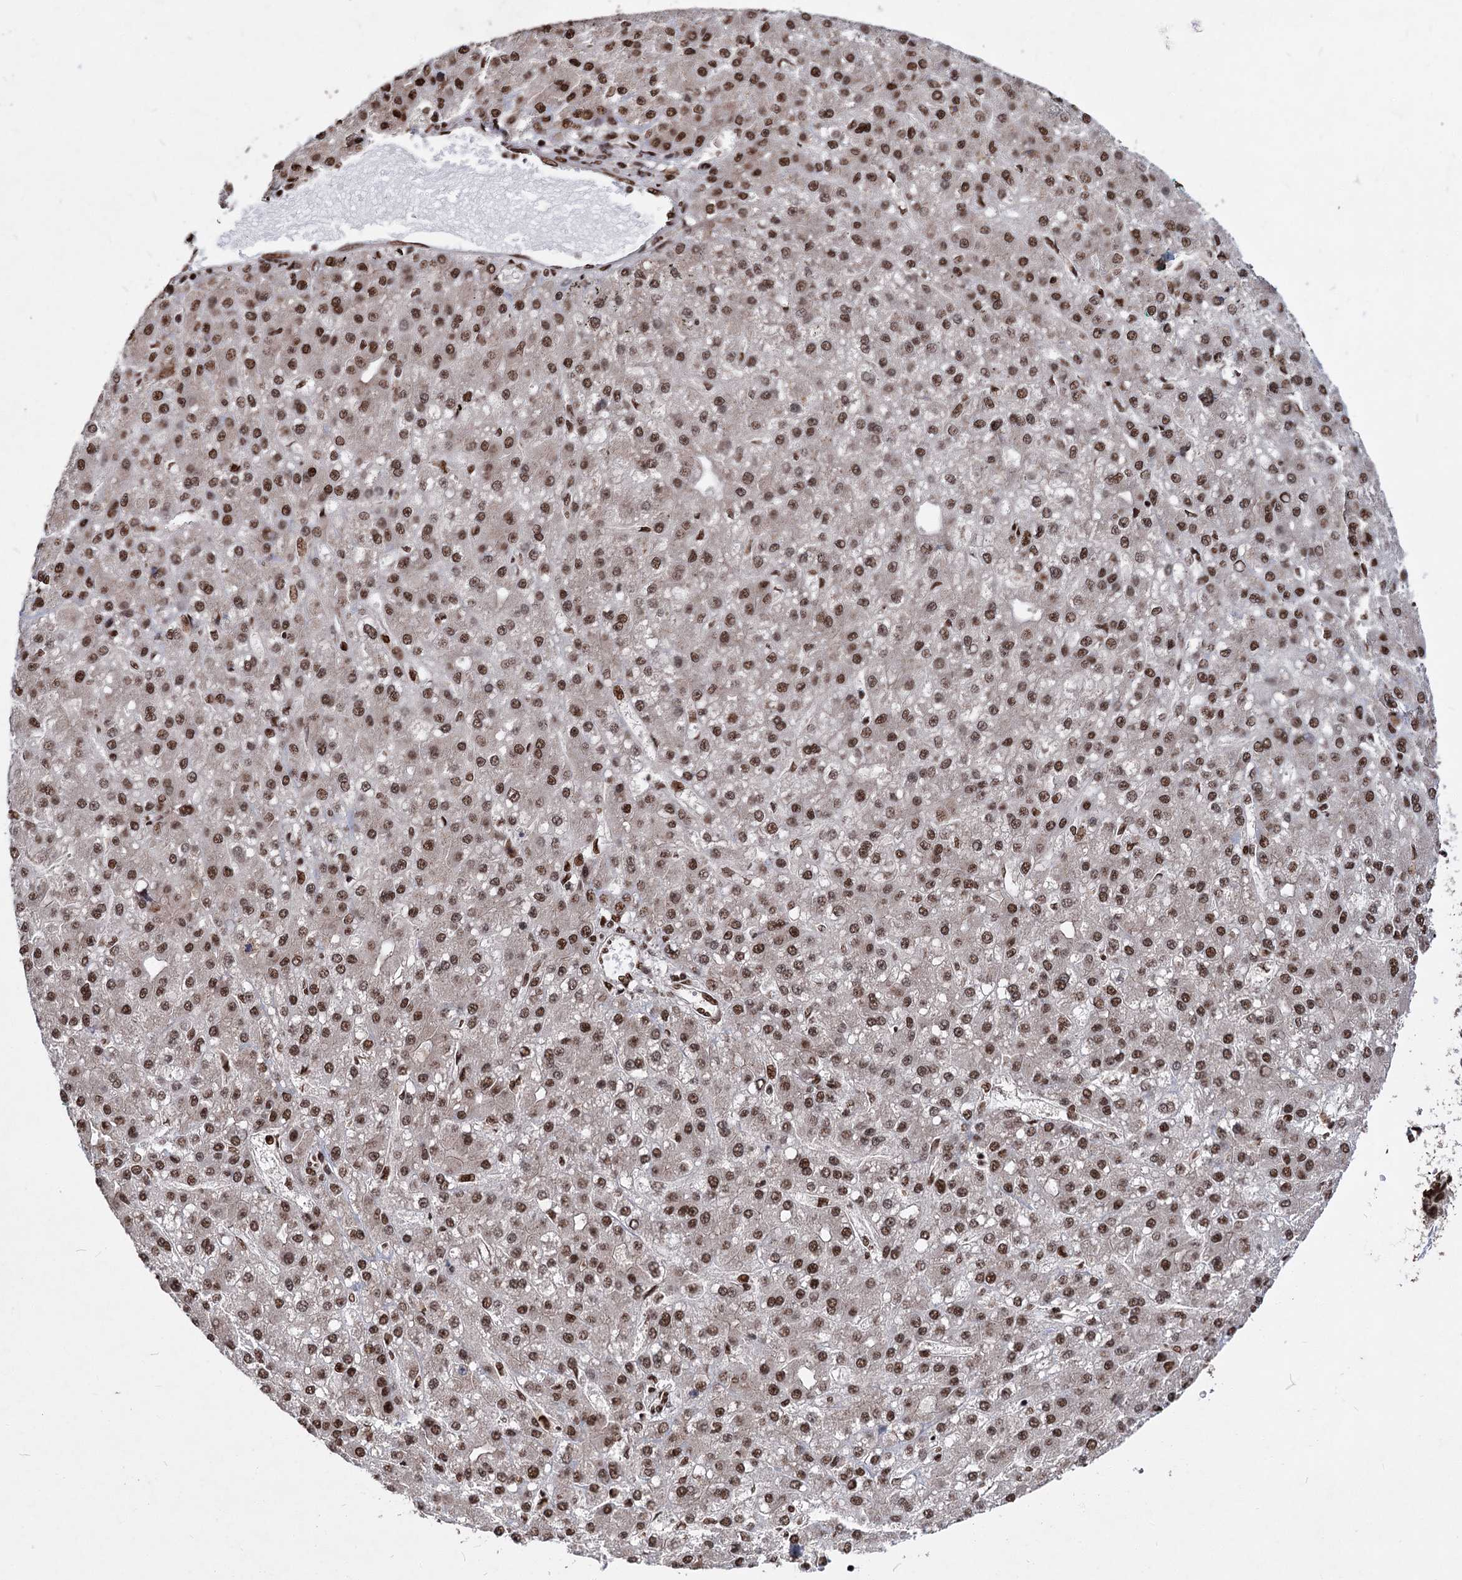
{"staining": {"intensity": "strong", "quantity": ">75%", "location": "nuclear"}, "tissue": "liver cancer", "cell_type": "Tumor cells", "image_type": "cancer", "snomed": [{"axis": "morphology", "description": "Carcinoma, Hepatocellular, NOS"}, {"axis": "topography", "description": "Liver"}], "caption": "Protein analysis of liver hepatocellular carcinoma tissue shows strong nuclear staining in approximately >75% of tumor cells.", "gene": "MAML1", "patient": {"sex": "male", "age": 67}}